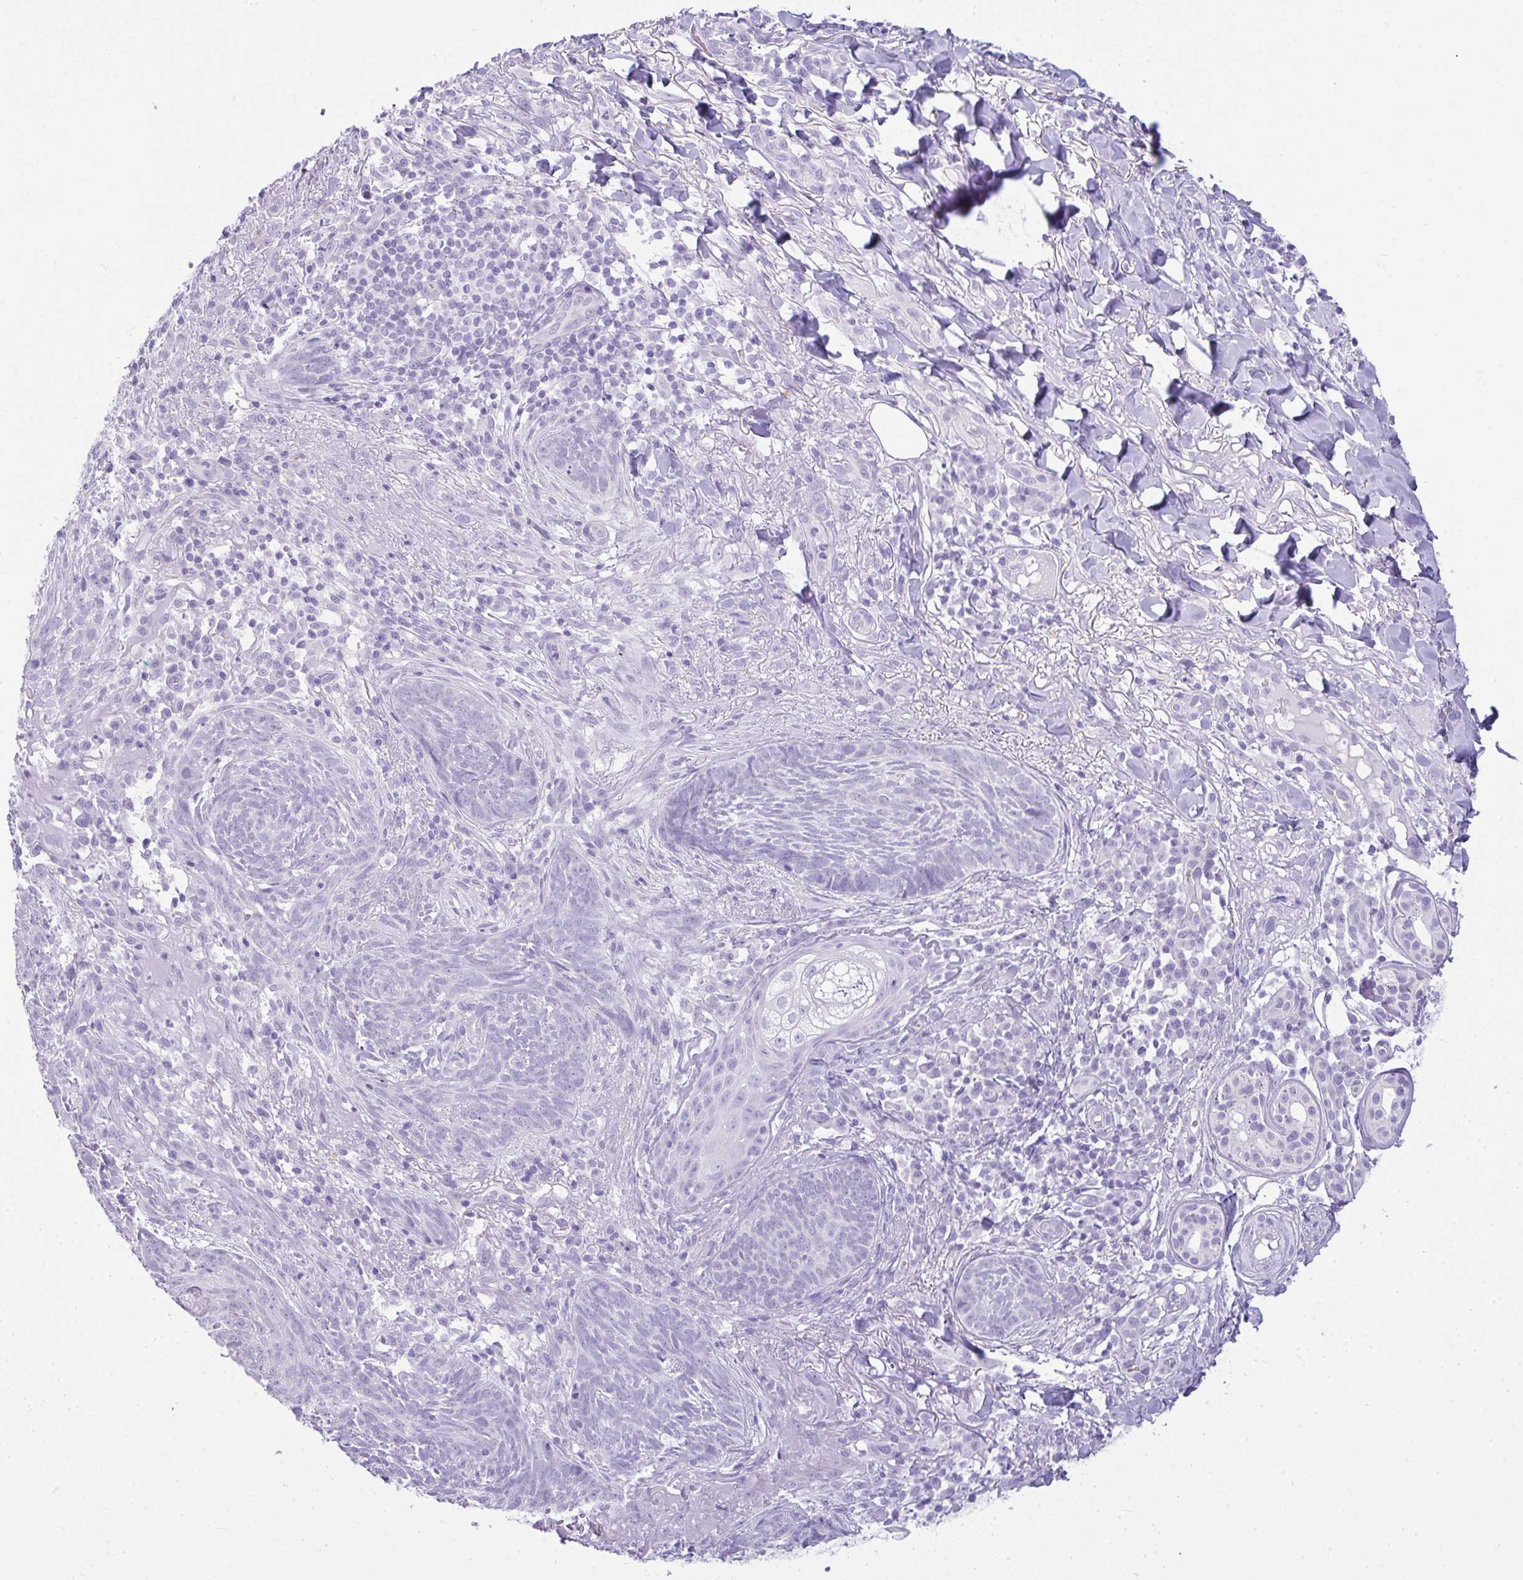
{"staining": {"intensity": "negative", "quantity": "none", "location": "none"}, "tissue": "skin cancer", "cell_type": "Tumor cells", "image_type": "cancer", "snomed": [{"axis": "morphology", "description": "Basal cell carcinoma"}, {"axis": "topography", "description": "Skin"}], "caption": "An immunohistochemistry image of skin cancer (basal cell carcinoma) is shown. There is no staining in tumor cells of skin cancer (basal cell carcinoma).", "gene": "RASL10A", "patient": {"sex": "female", "age": 93}}